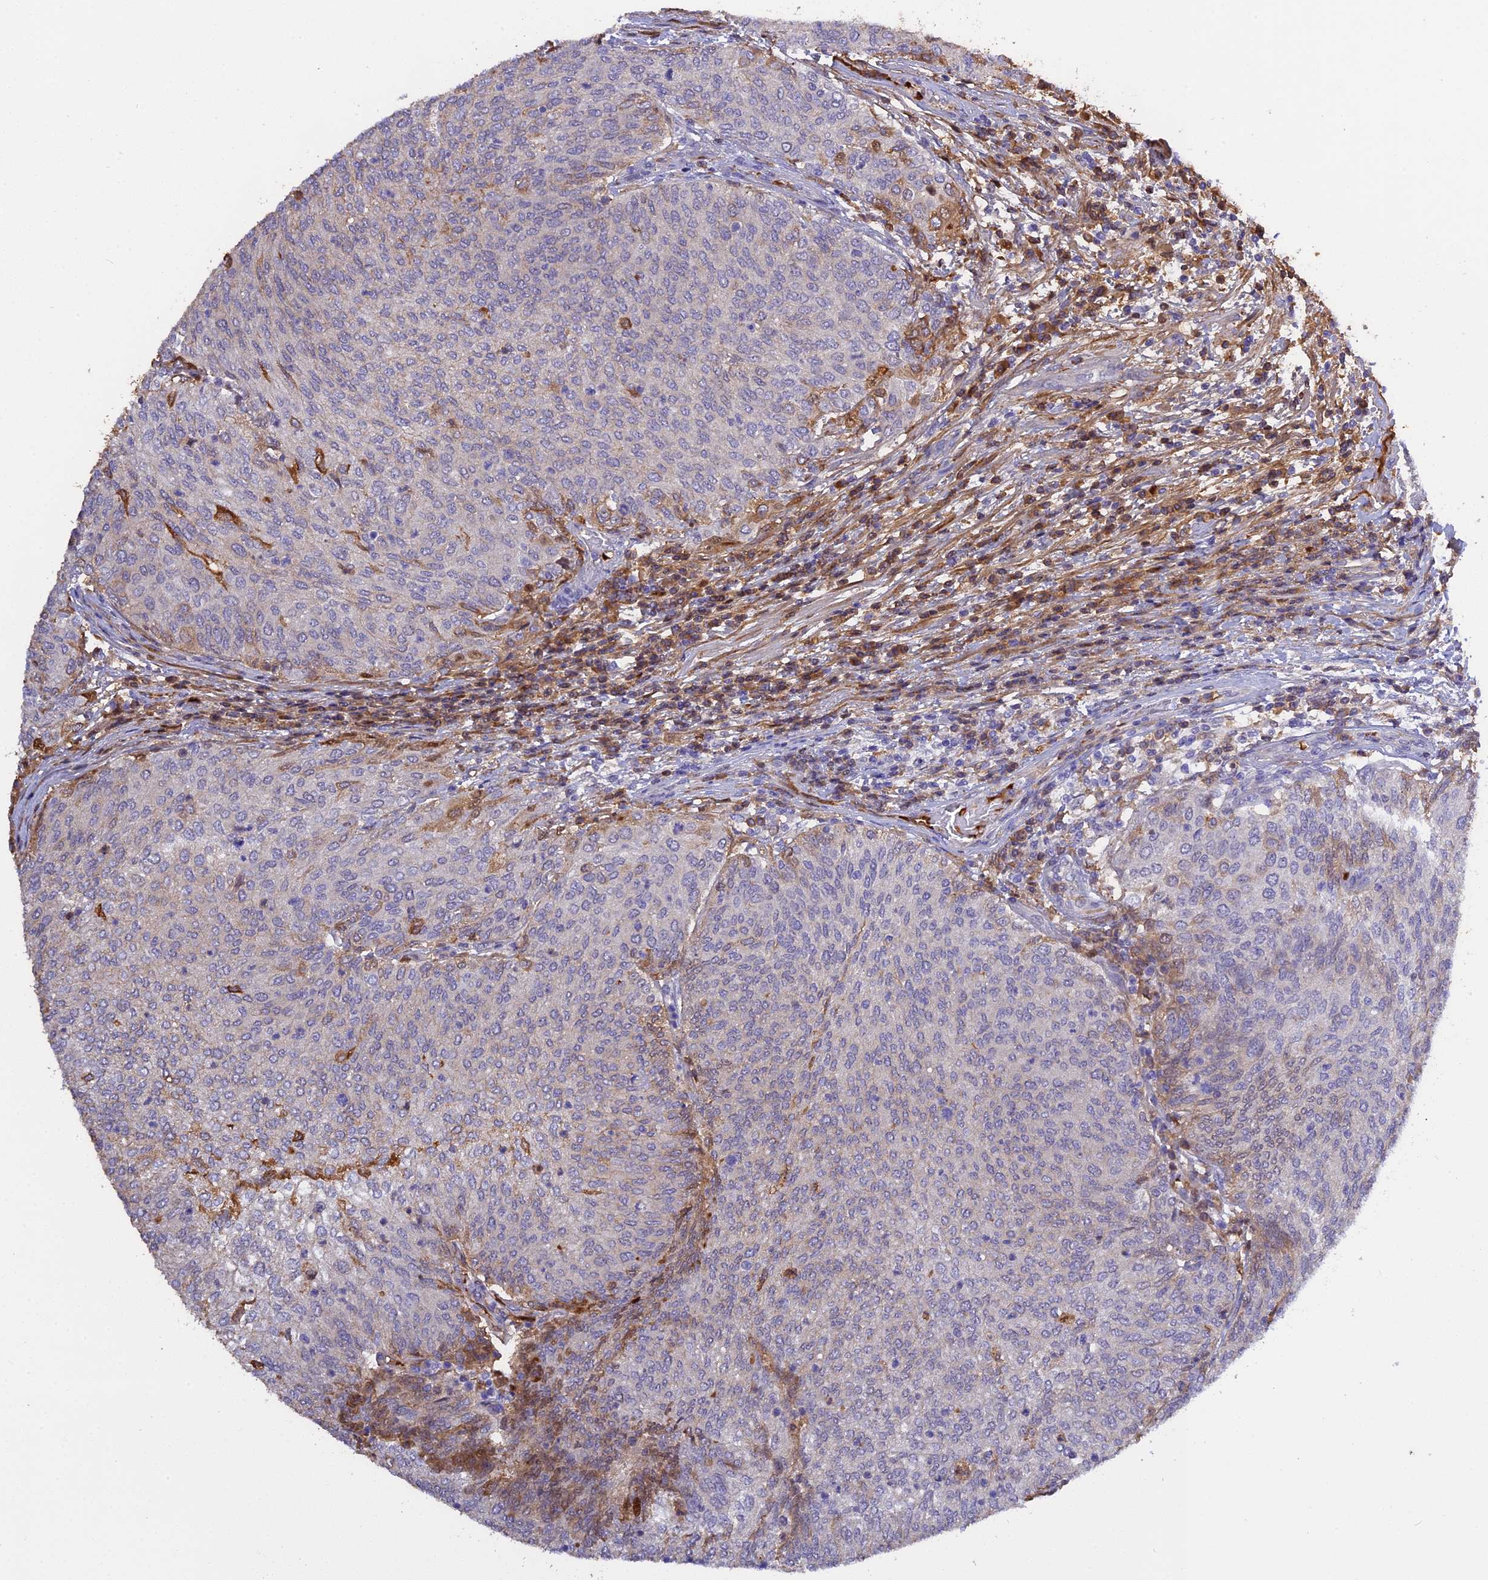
{"staining": {"intensity": "negative", "quantity": "none", "location": "none"}, "tissue": "urothelial cancer", "cell_type": "Tumor cells", "image_type": "cancer", "snomed": [{"axis": "morphology", "description": "Urothelial carcinoma, Low grade"}, {"axis": "topography", "description": "Urinary bladder"}], "caption": "Tumor cells are negative for brown protein staining in low-grade urothelial carcinoma.", "gene": "PZP", "patient": {"sex": "female", "age": 79}}